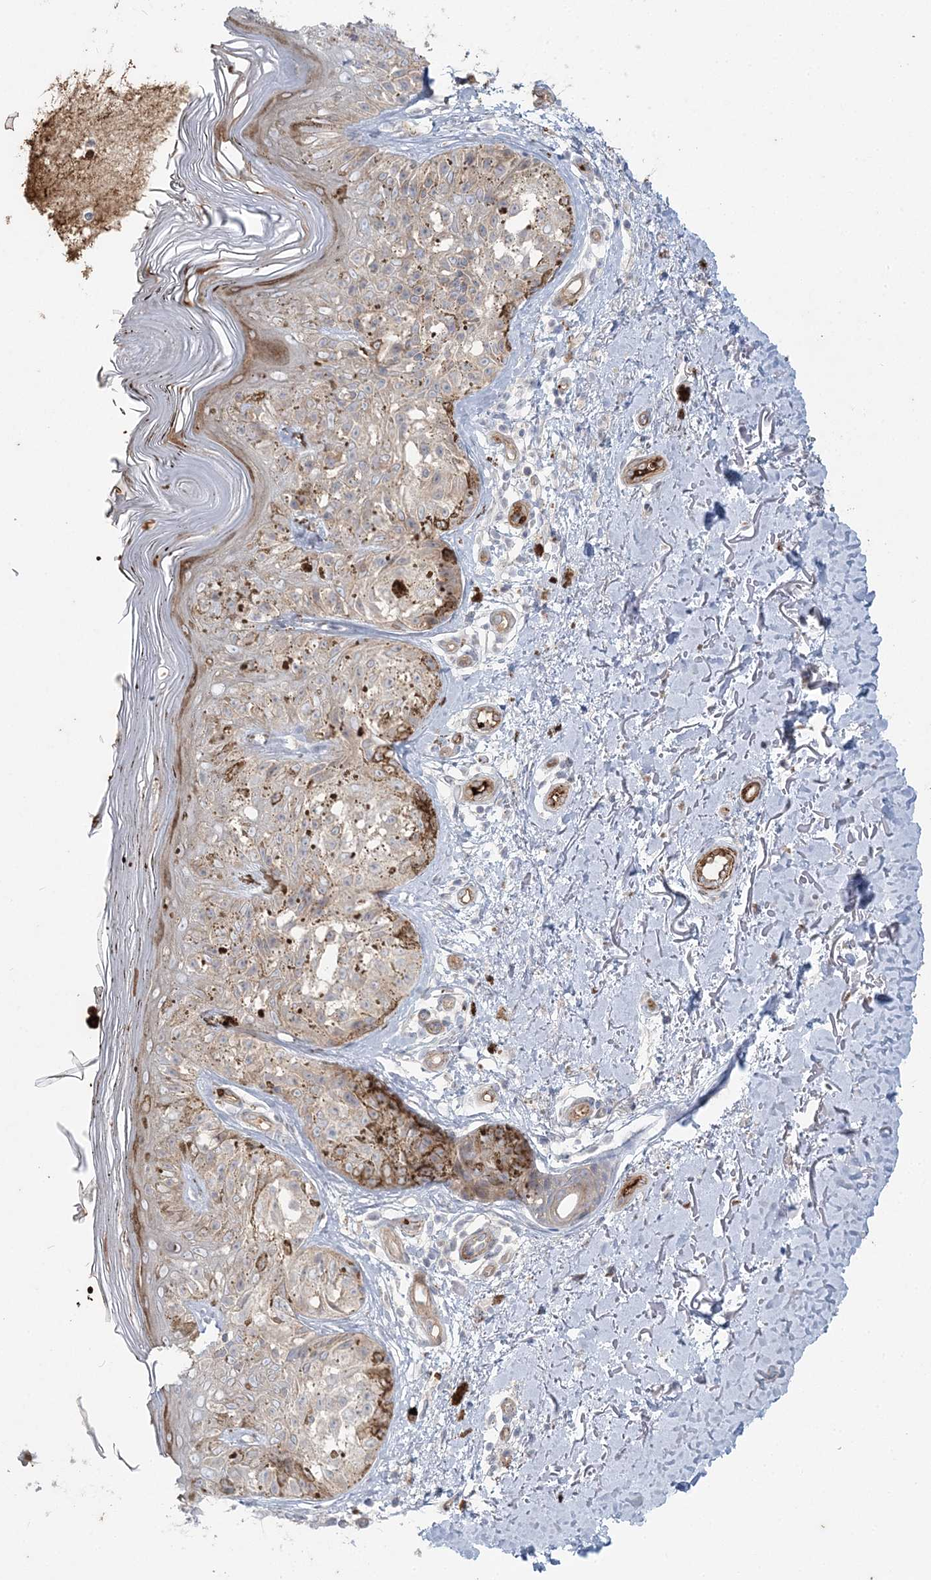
{"staining": {"intensity": "moderate", "quantity": "<25%", "location": "cytoplasmic/membranous"}, "tissue": "melanoma", "cell_type": "Tumor cells", "image_type": "cancer", "snomed": [{"axis": "morphology", "description": "Malignant melanoma, NOS"}, {"axis": "topography", "description": "Skin"}], "caption": "Moderate cytoplasmic/membranous protein expression is seen in approximately <25% of tumor cells in malignant melanoma.", "gene": "SERINC1", "patient": {"sex": "female", "age": 50}}